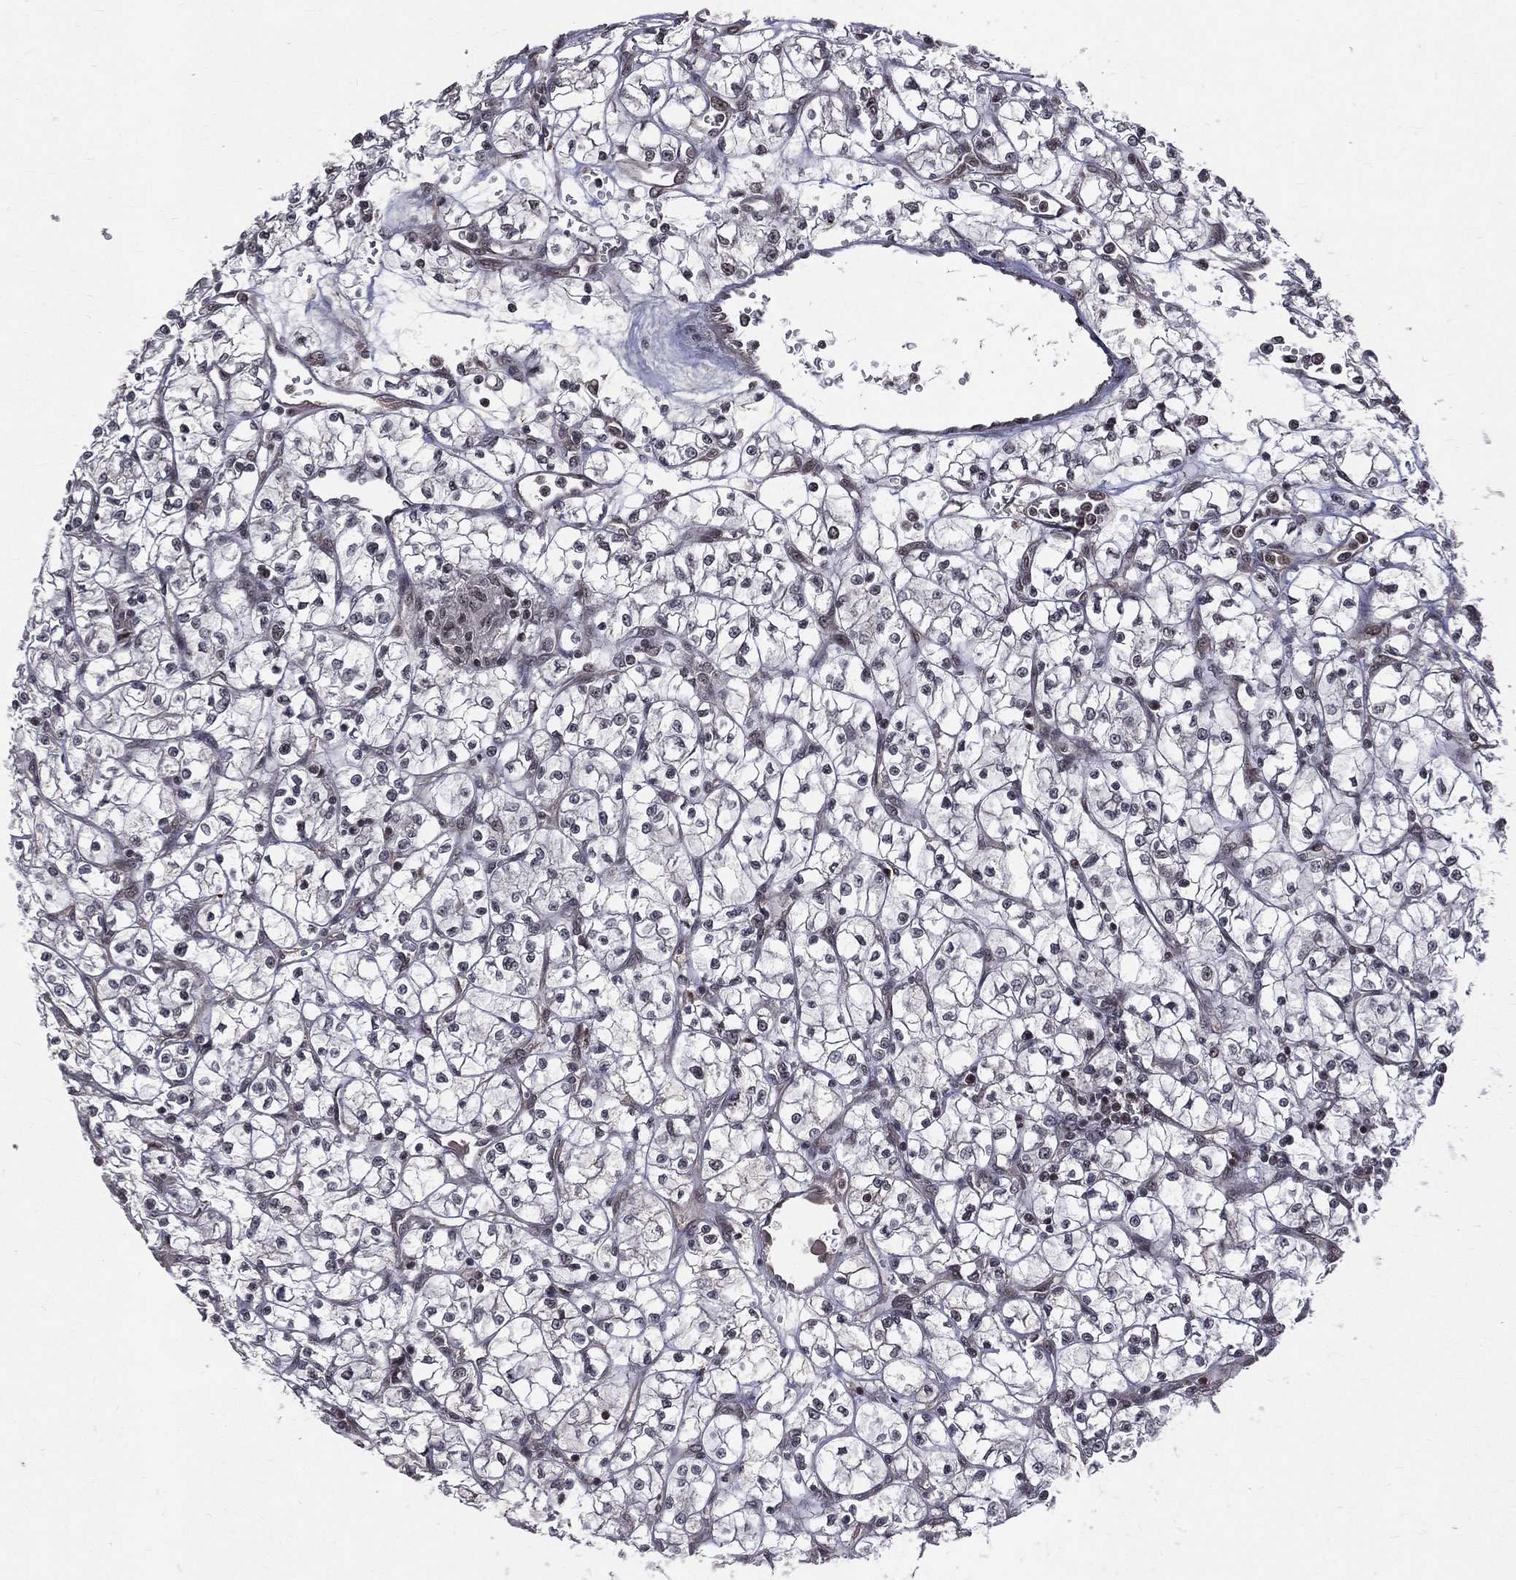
{"staining": {"intensity": "negative", "quantity": "none", "location": "none"}, "tissue": "renal cancer", "cell_type": "Tumor cells", "image_type": "cancer", "snomed": [{"axis": "morphology", "description": "Adenocarcinoma, NOS"}, {"axis": "topography", "description": "Kidney"}], "caption": "Tumor cells are negative for protein expression in human renal cancer.", "gene": "SMC3", "patient": {"sex": "female", "age": 64}}